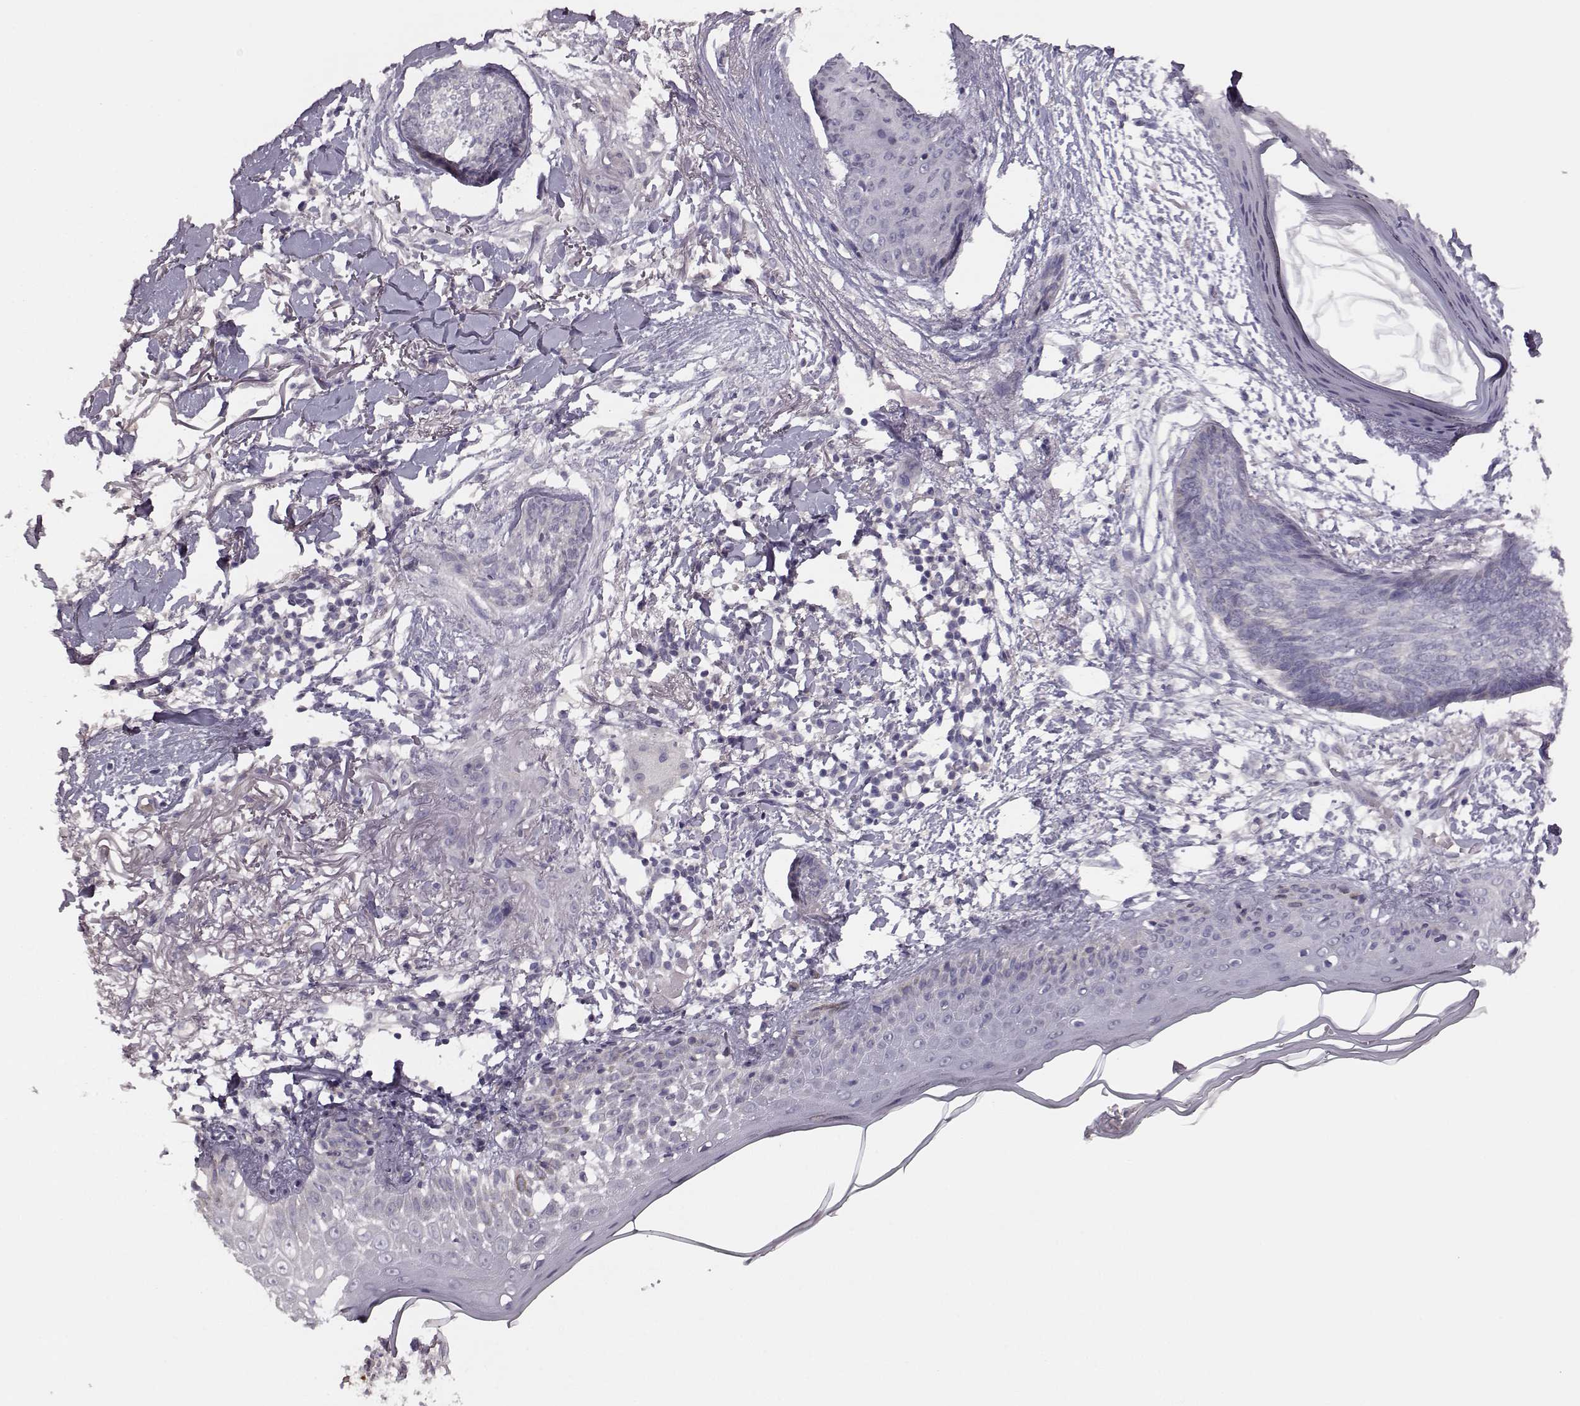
{"staining": {"intensity": "negative", "quantity": "none", "location": "none"}, "tissue": "skin cancer", "cell_type": "Tumor cells", "image_type": "cancer", "snomed": [{"axis": "morphology", "description": "Normal tissue, NOS"}, {"axis": "morphology", "description": "Basal cell carcinoma"}, {"axis": "topography", "description": "Skin"}], "caption": "The image shows no significant positivity in tumor cells of skin cancer (basal cell carcinoma).", "gene": "BFSP2", "patient": {"sex": "male", "age": 84}}